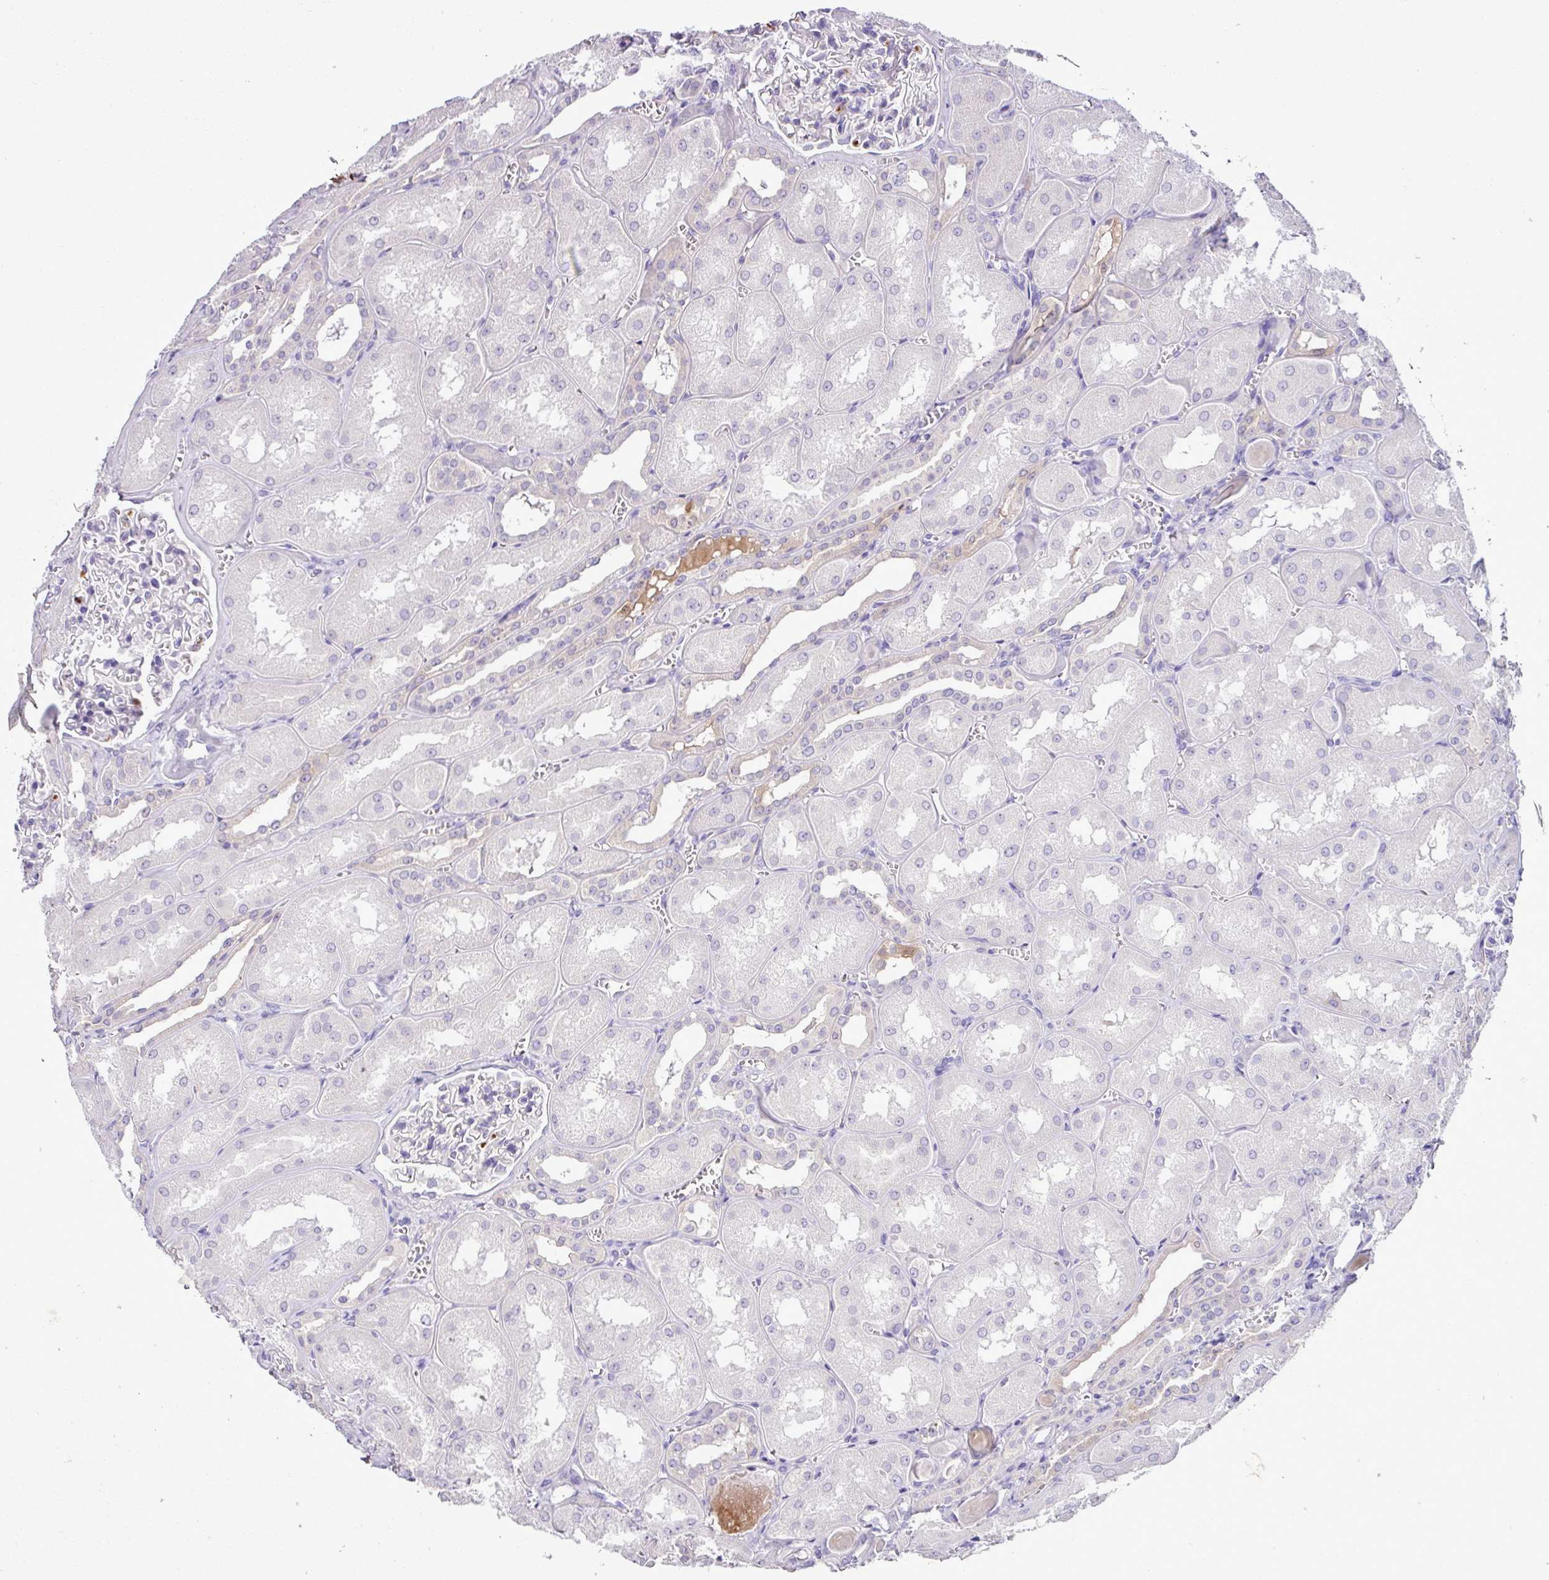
{"staining": {"intensity": "negative", "quantity": "none", "location": "none"}, "tissue": "kidney", "cell_type": "Cells in glomeruli", "image_type": "normal", "snomed": [{"axis": "morphology", "description": "Normal tissue, NOS"}, {"axis": "topography", "description": "Kidney"}], "caption": "IHC of benign human kidney shows no staining in cells in glomeruli. (DAB immunohistochemistry (IHC), high magnification).", "gene": "ZSCAN5A", "patient": {"sex": "male", "age": 61}}